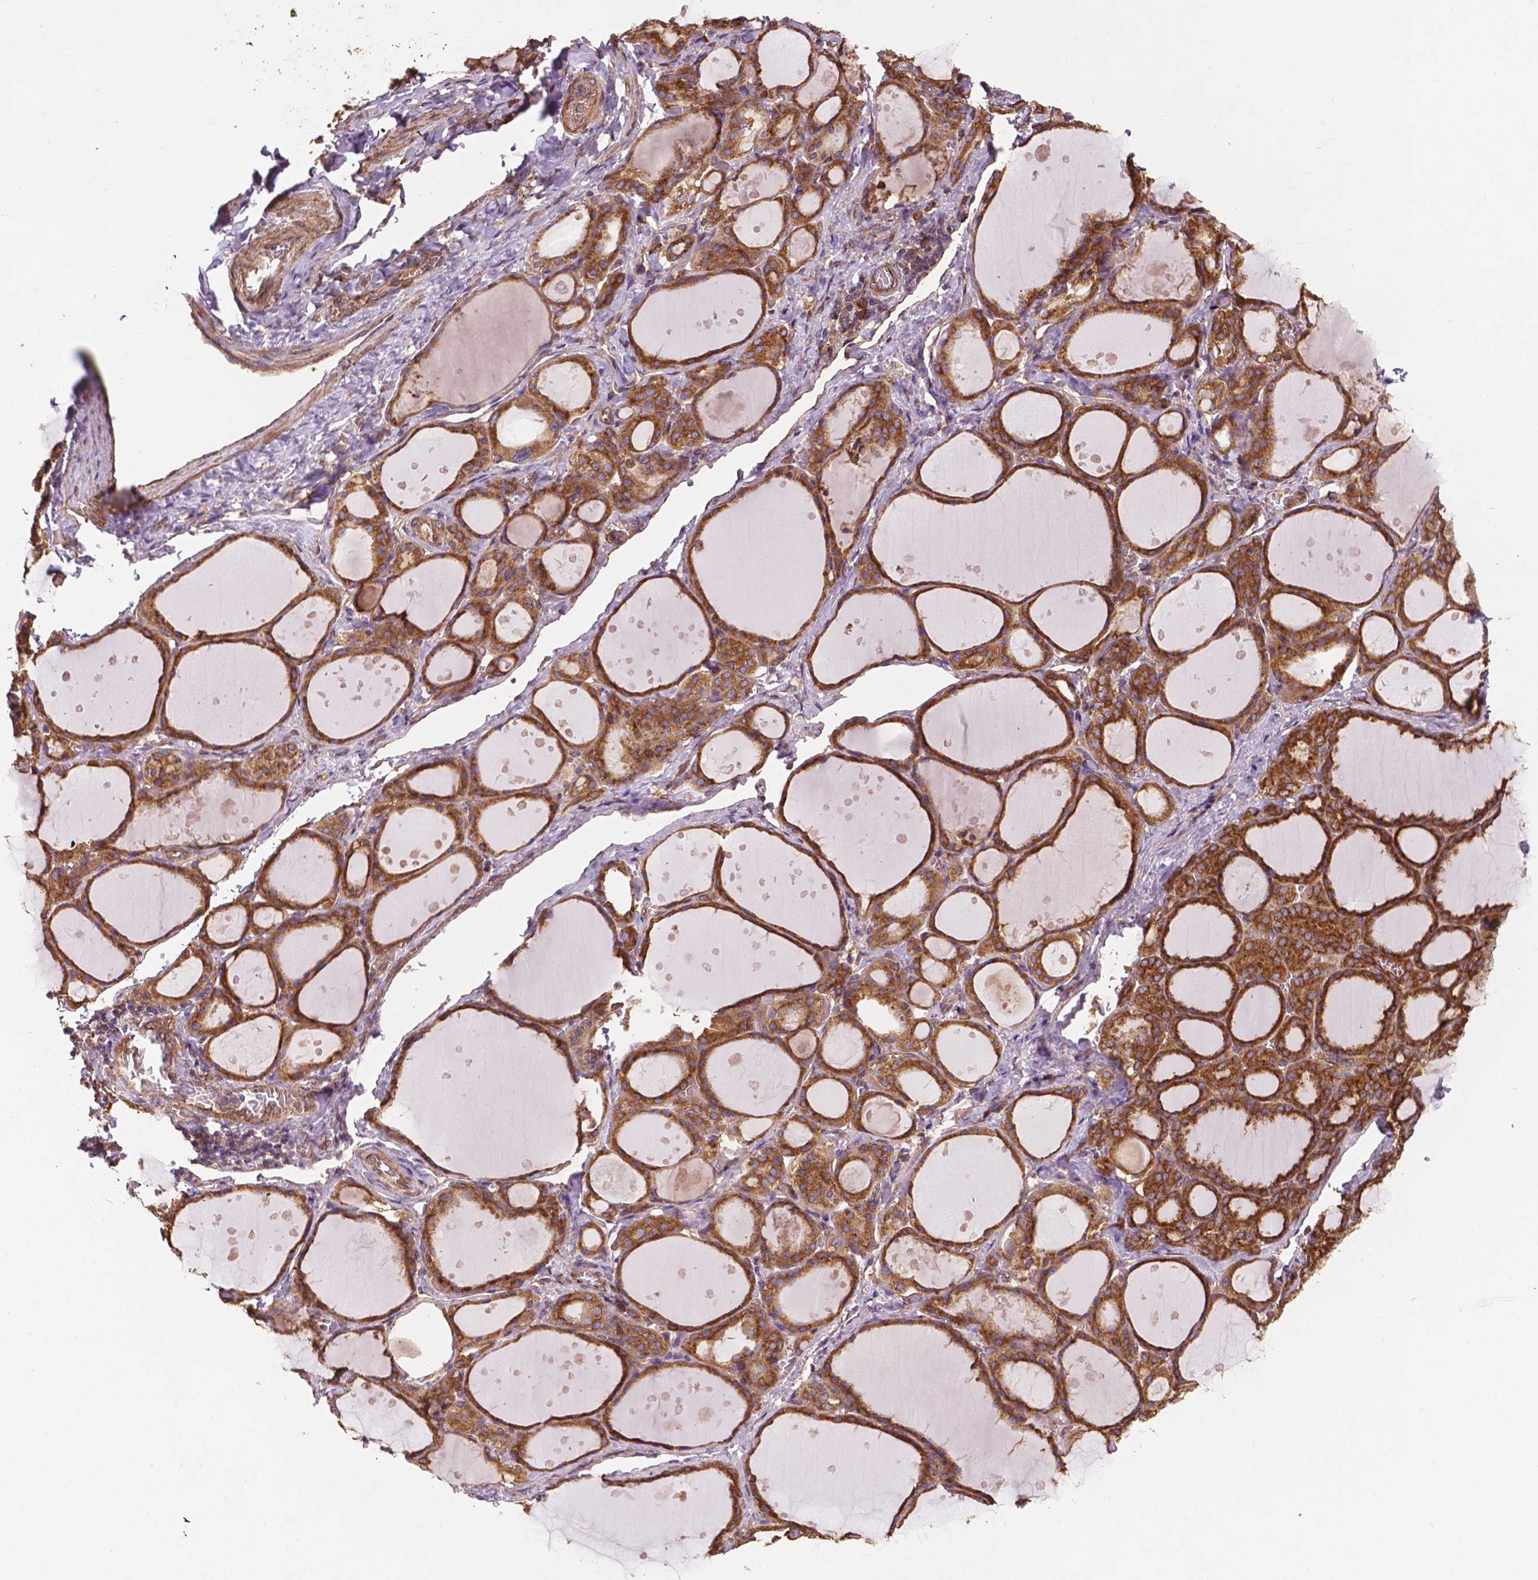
{"staining": {"intensity": "strong", "quantity": ">75%", "location": "cytoplasmic/membranous"}, "tissue": "thyroid gland", "cell_type": "Glandular cells", "image_type": "normal", "snomed": [{"axis": "morphology", "description": "Normal tissue, NOS"}, {"axis": "topography", "description": "Thyroid gland"}], "caption": "Immunohistochemistry histopathology image of unremarkable human thyroid gland stained for a protein (brown), which exhibits high levels of strong cytoplasmic/membranous staining in approximately >75% of glandular cells.", "gene": "CCDC71L", "patient": {"sex": "male", "age": 68}}